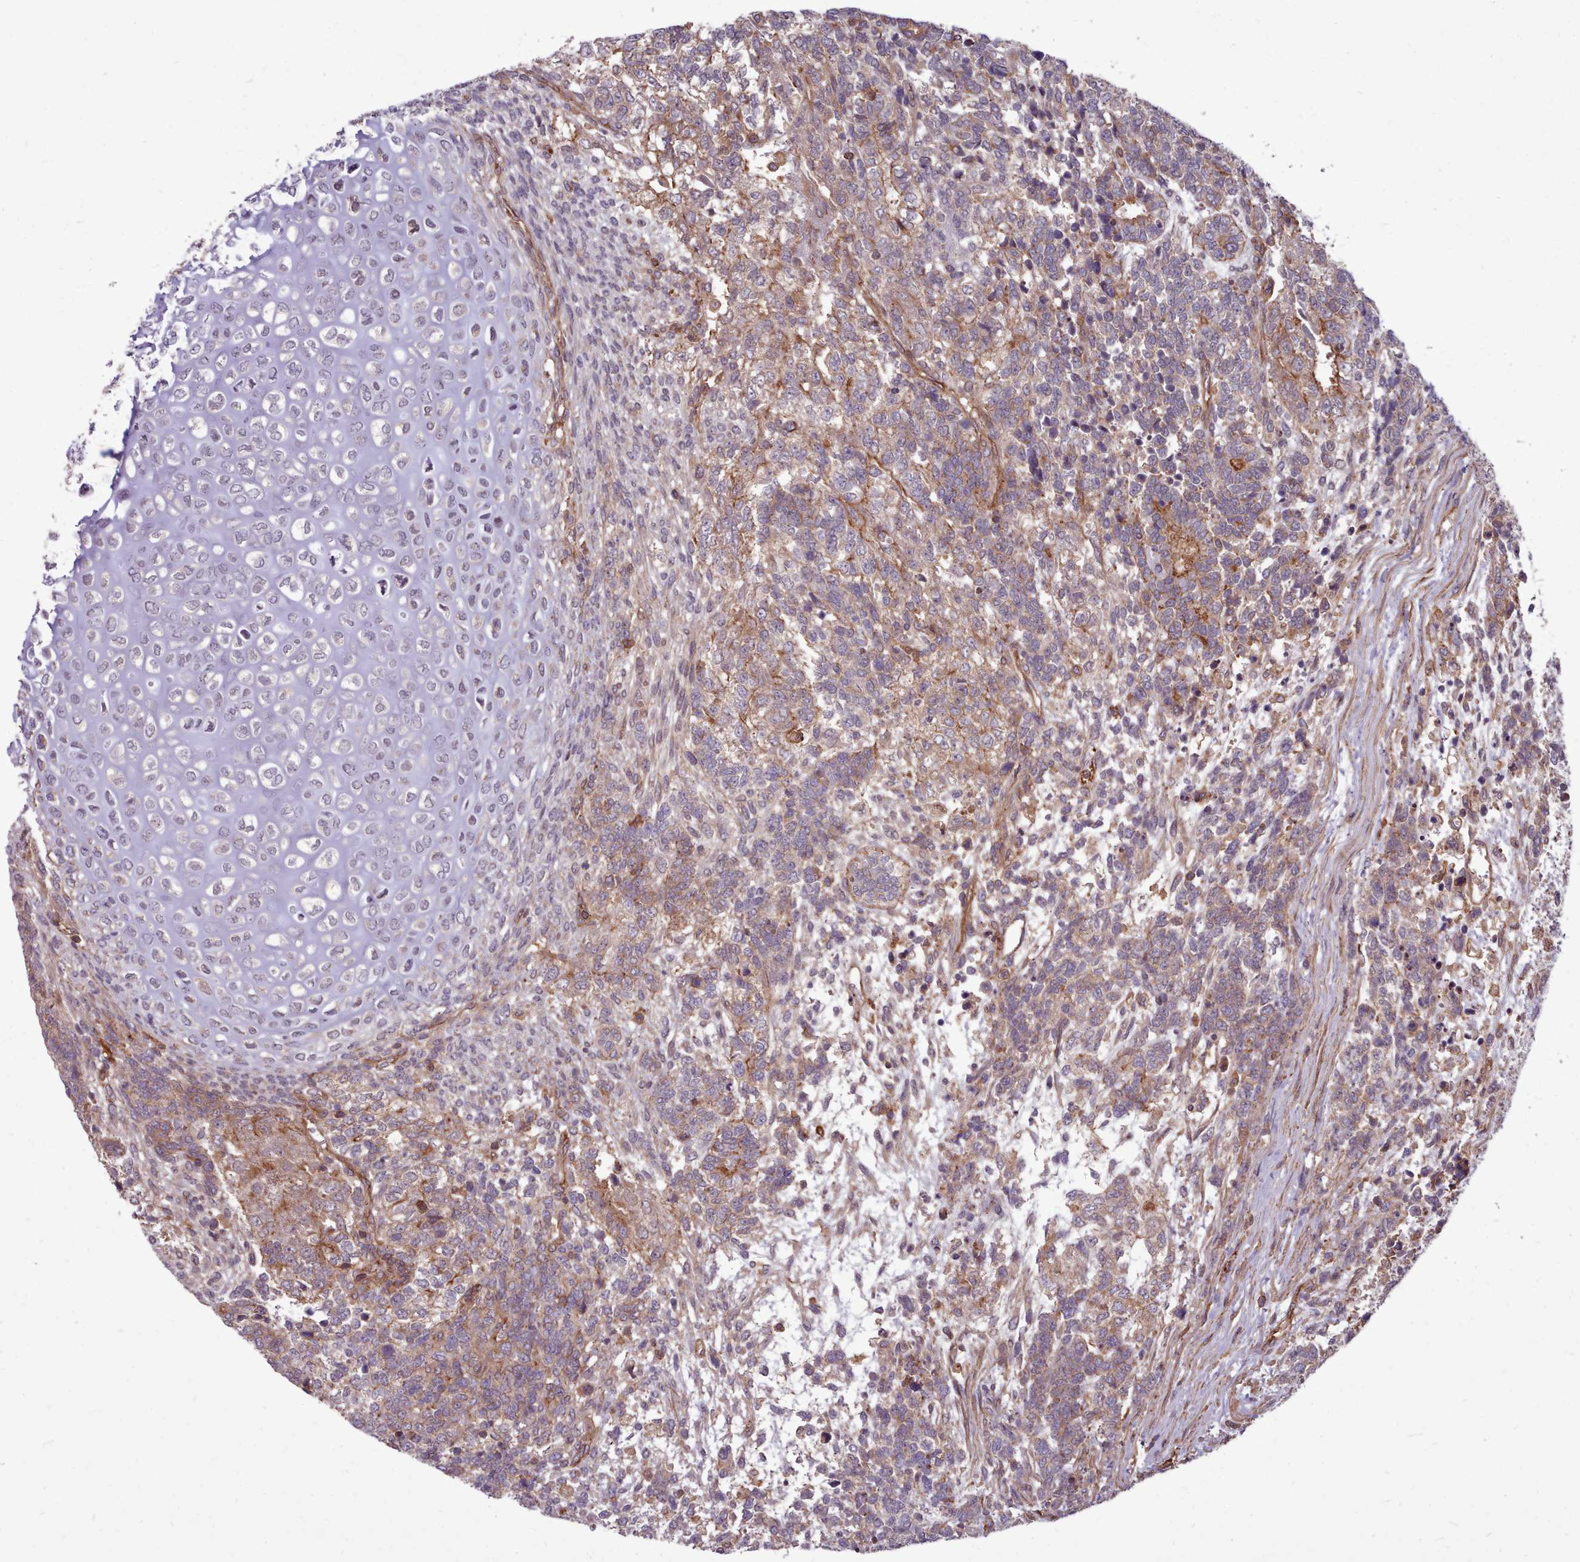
{"staining": {"intensity": "moderate", "quantity": "<25%", "location": "cytoplasmic/membranous"}, "tissue": "testis cancer", "cell_type": "Tumor cells", "image_type": "cancer", "snomed": [{"axis": "morphology", "description": "Carcinoma, Embryonal, NOS"}, {"axis": "topography", "description": "Testis"}], "caption": "Testis embryonal carcinoma stained with immunohistochemistry (IHC) demonstrates moderate cytoplasmic/membranous expression in about <25% of tumor cells.", "gene": "STUB1", "patient": {"sex": "male", "age": 23}}